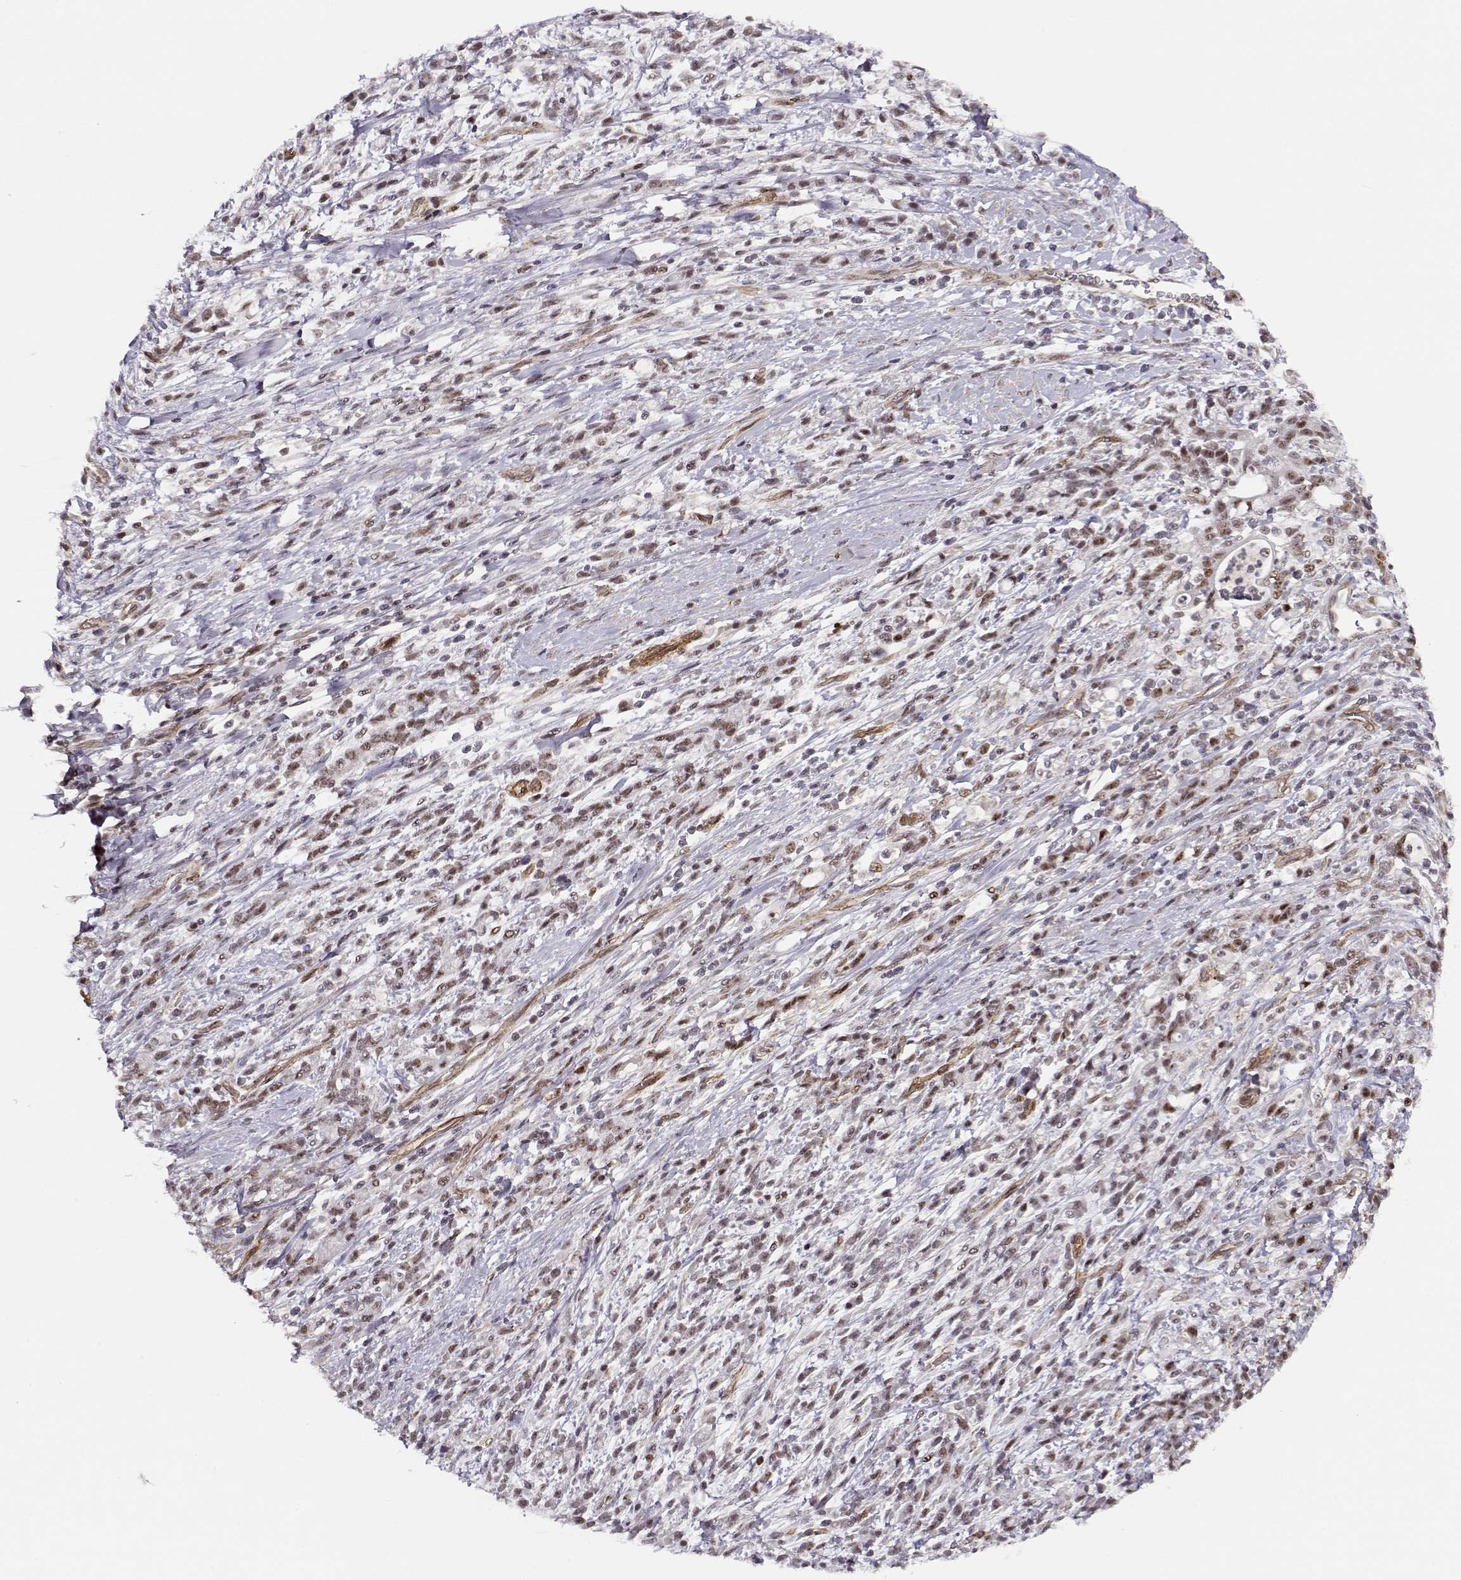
{"staining": {"intensity": "moderate", "quantity": "<25%", "location": "nuclear"}, "tissue": "stomach cancer", "cell_type": "Tumor cells", "image_type": "cancer", "snomed": [{"axis": "morphology", "description": "Adenocarcinoma, NOS"}, {"axis": "topography", "description": "Stomach"}], "caption": "Immunohistochemistry (IHC) micrograph of human adenocarcinoma (stomach) stained for a protein (brown), which exhibits low levels of moderate nuclear staining in approximately <25% of tumor cells.", "gene": "CIR1", "patient": {"sex": "female", "age": 57}}